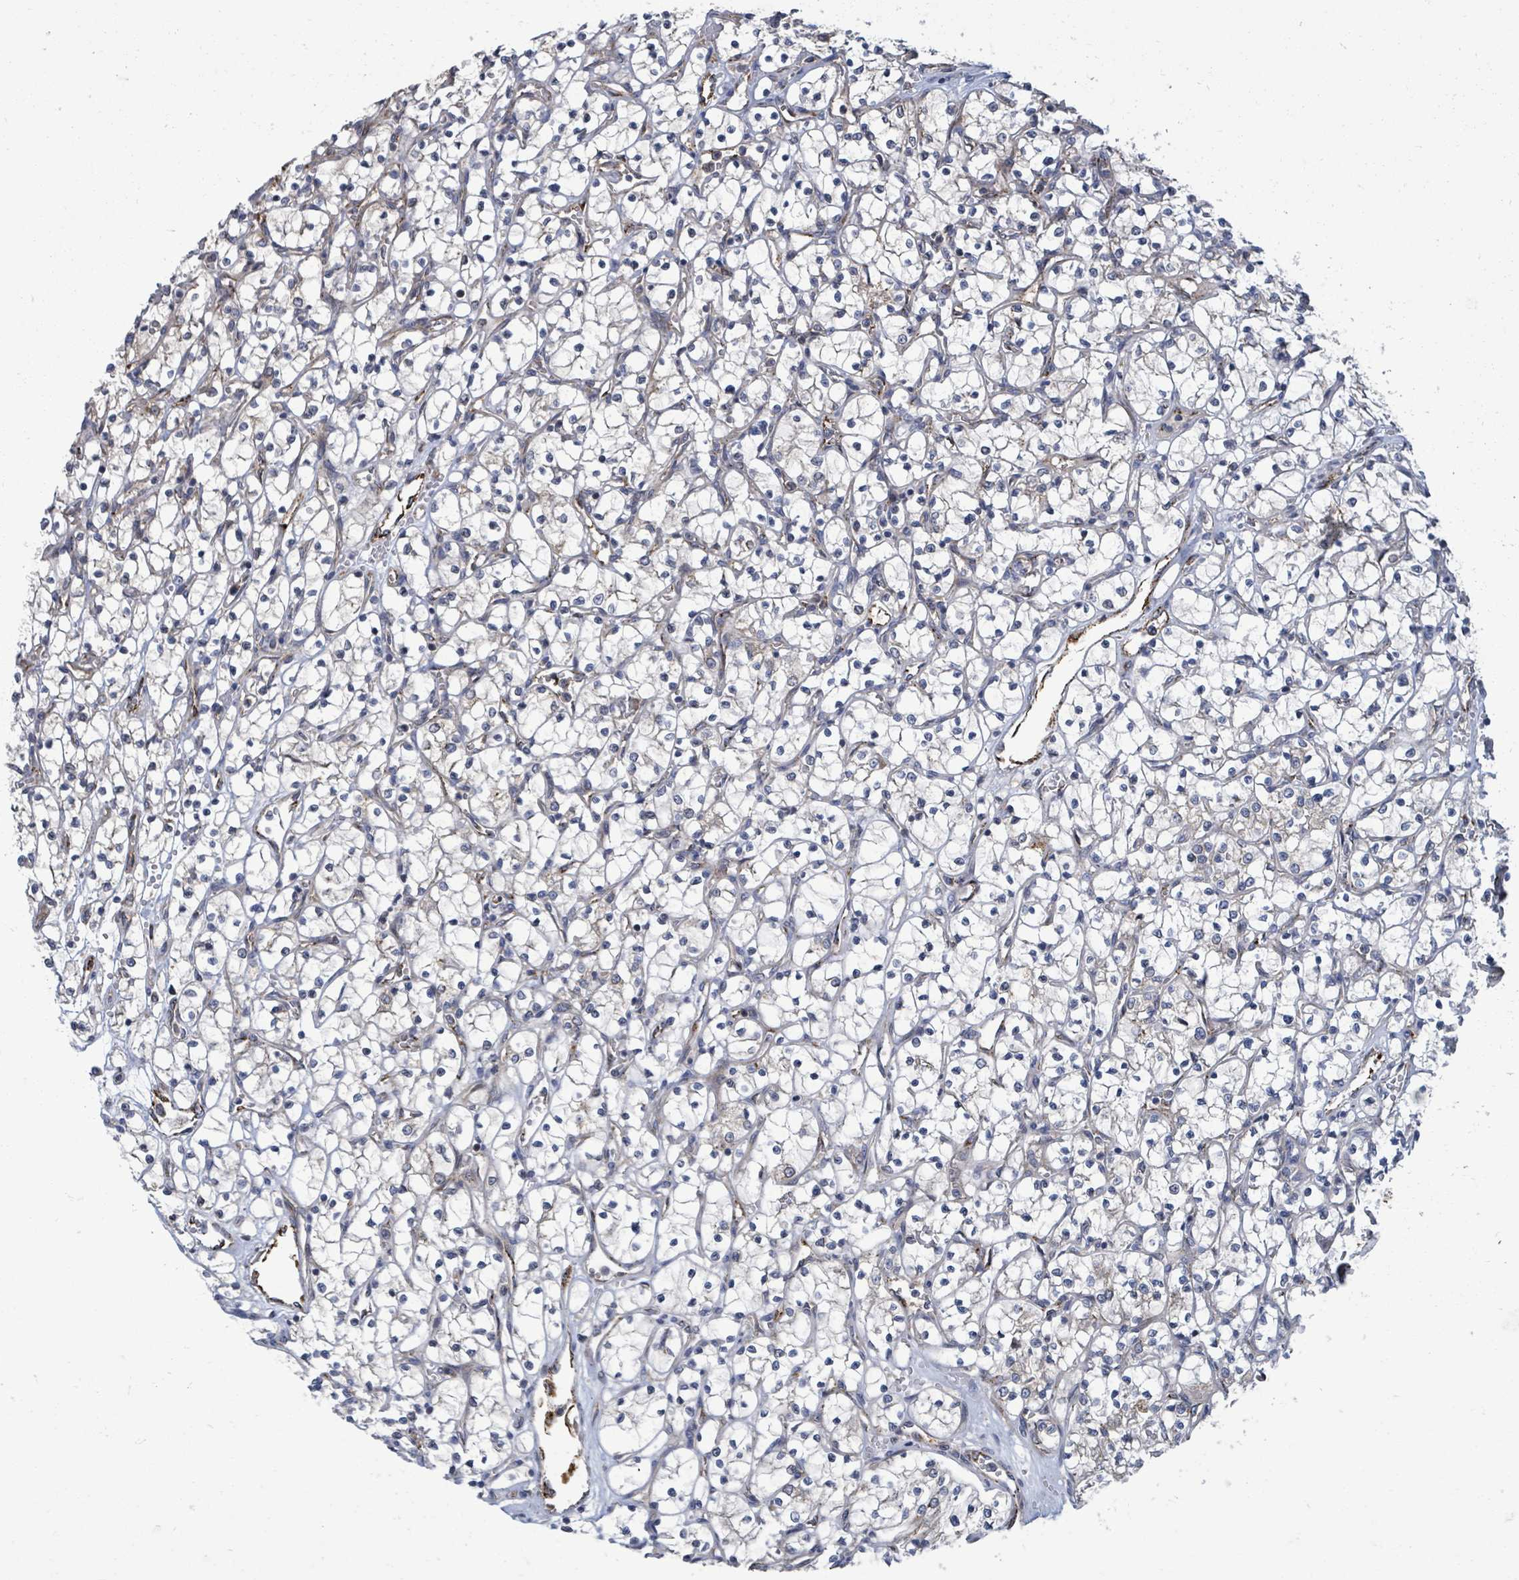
{"staining": {"intensity": "negative", "quantity": "none", "location": "none"}, "tissue": "renal cancer", "cell_type": "Tumor cells", "image_type": "cancer", "snomed": [{"axis": "morphology", "description": "Adenocarcinoma, NOS"}, {"axis": "topography", "description": "Kidney"}], "caption": "Immunohistochemical staining of human renal cancer exhibits no significant staining in tumor cells.", "gene": "NOMO1", "patient": {"sex": "female", "age": 69}}